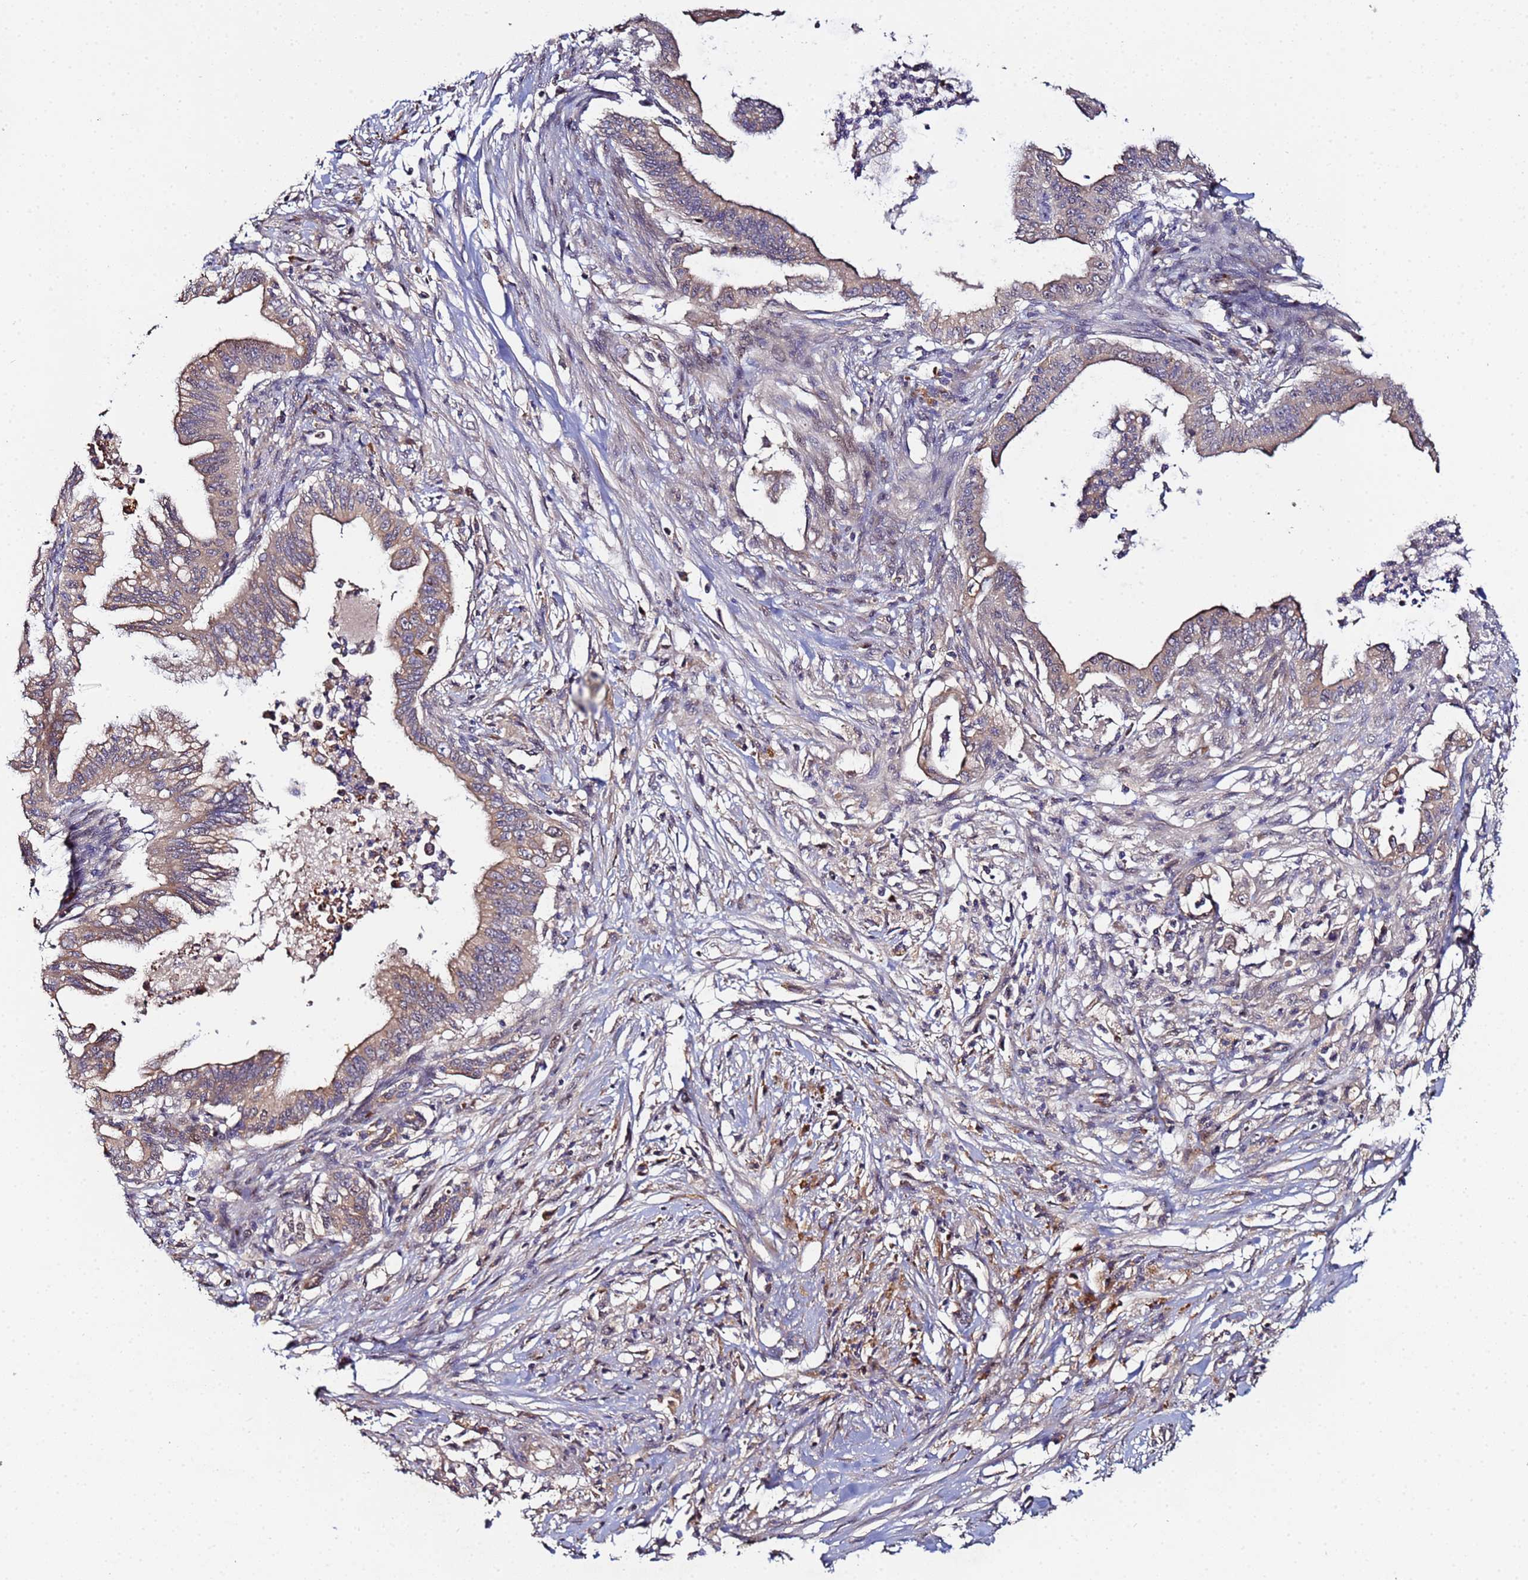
{"staining": {"intensity": "moderate", "quantity": ">75%", "location": "cytoplasmic/membranous"}, "tissue": "pancreatic cancer", "cell_type": "Tumor cells", "image_type": "cancer", "snomed": [{"axis": "morphology", "description": "Adenocarcinoma, NOS"}, {"axis": "topography", "description": "Pancreas"}], "caption": "Human pancreatic adenocarcinoma stained with a protein marker exhibits moderate staining in tumor cells.", "gene": "OSER1", "patient": {"sex": "male", "age": 58}}